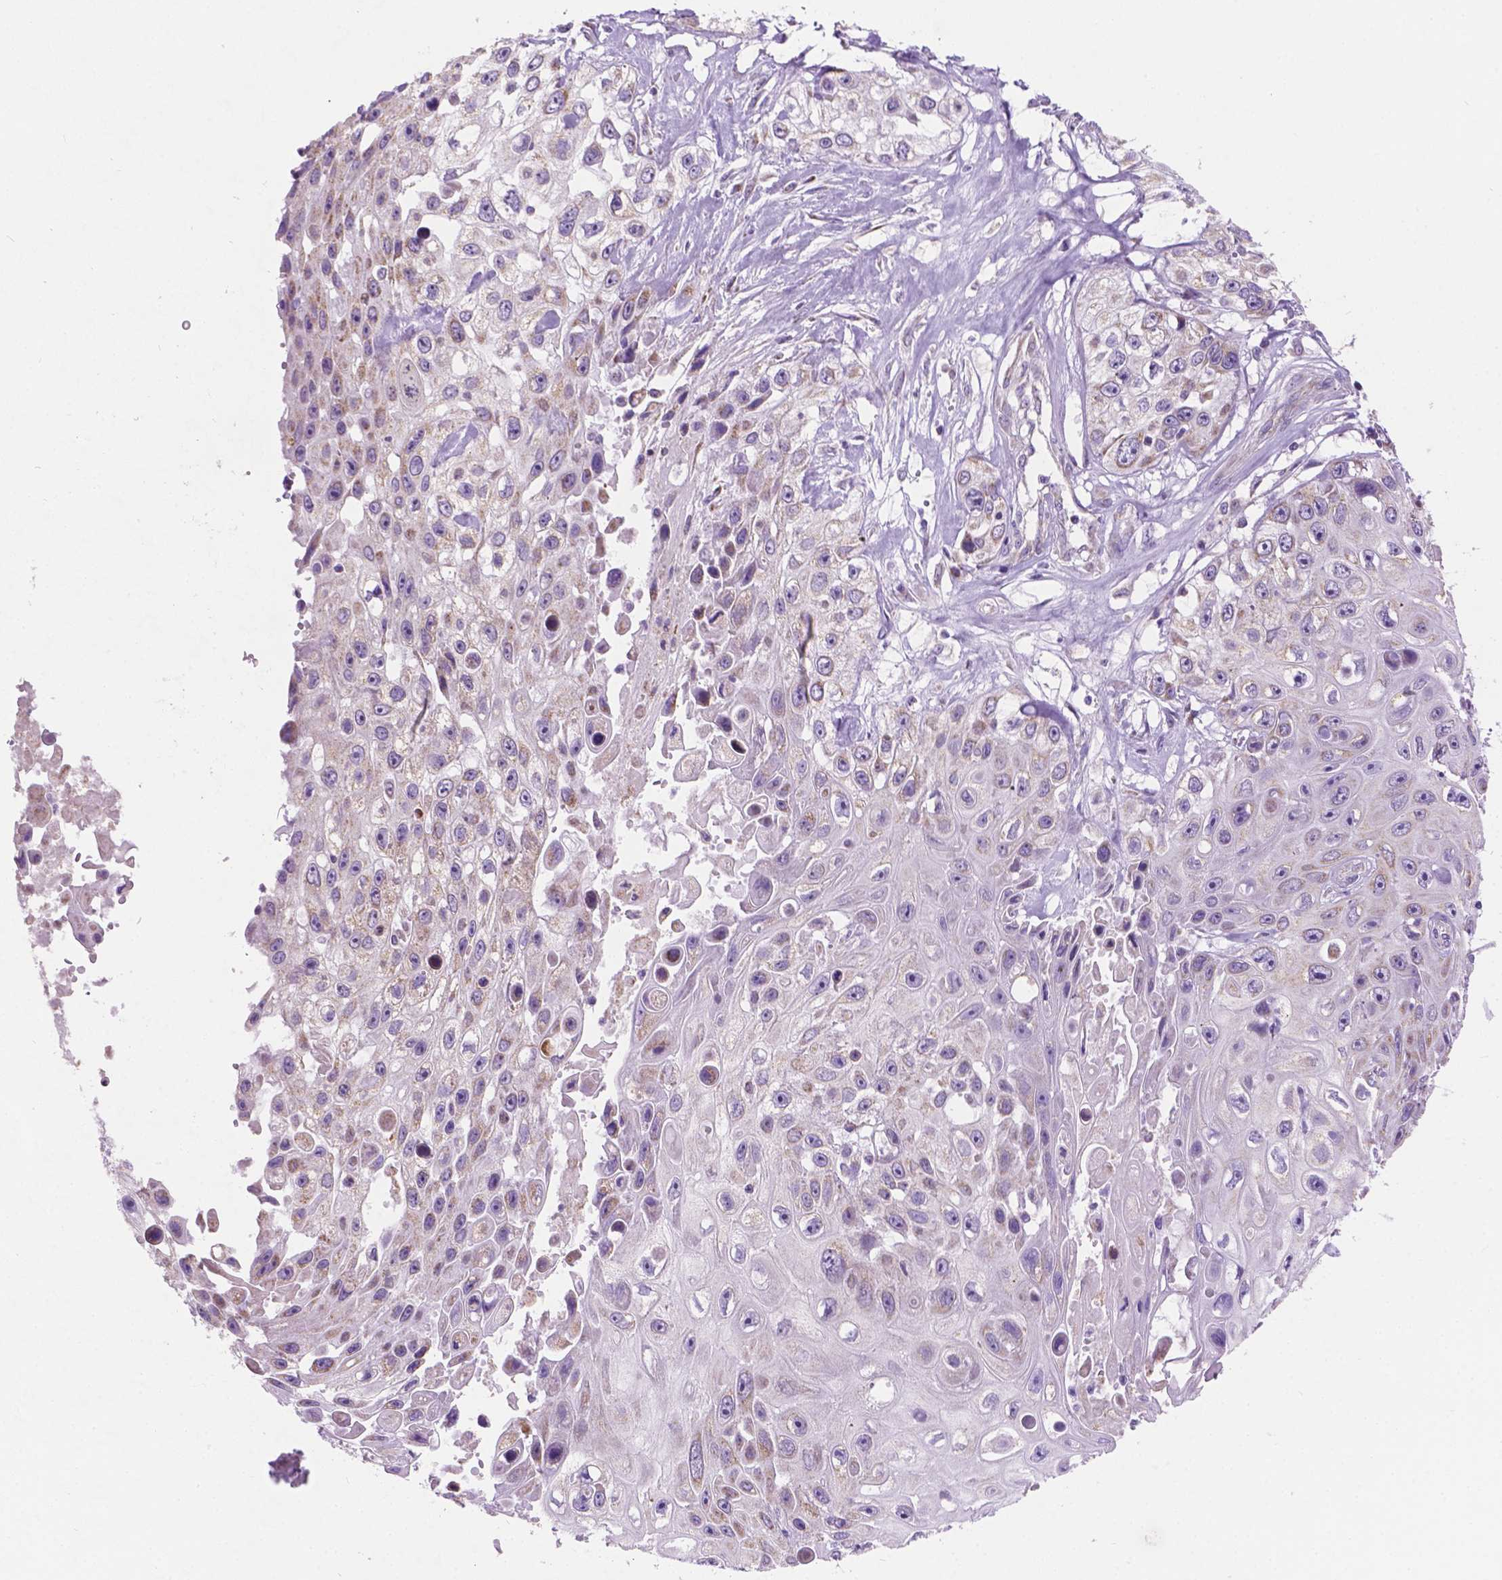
{"staining": {"intensity": "negative", "quantity": "none", "location": "none"}, "tissue": "skin cancer", "cell_type": "Tumor cells", "image_type": "cancer", "snomed": [{"axis": "morphology", "description": "Squamous cell carcinoma, NOS"}, {"axis": "topography", "description": "Skin"}], "caption": "Protein analysis of skin squamous cell carcinoma reveals no significant expression in tumor cells.", "gene": "CSPG5", "patient": {"sex": "male", "age": 82}}